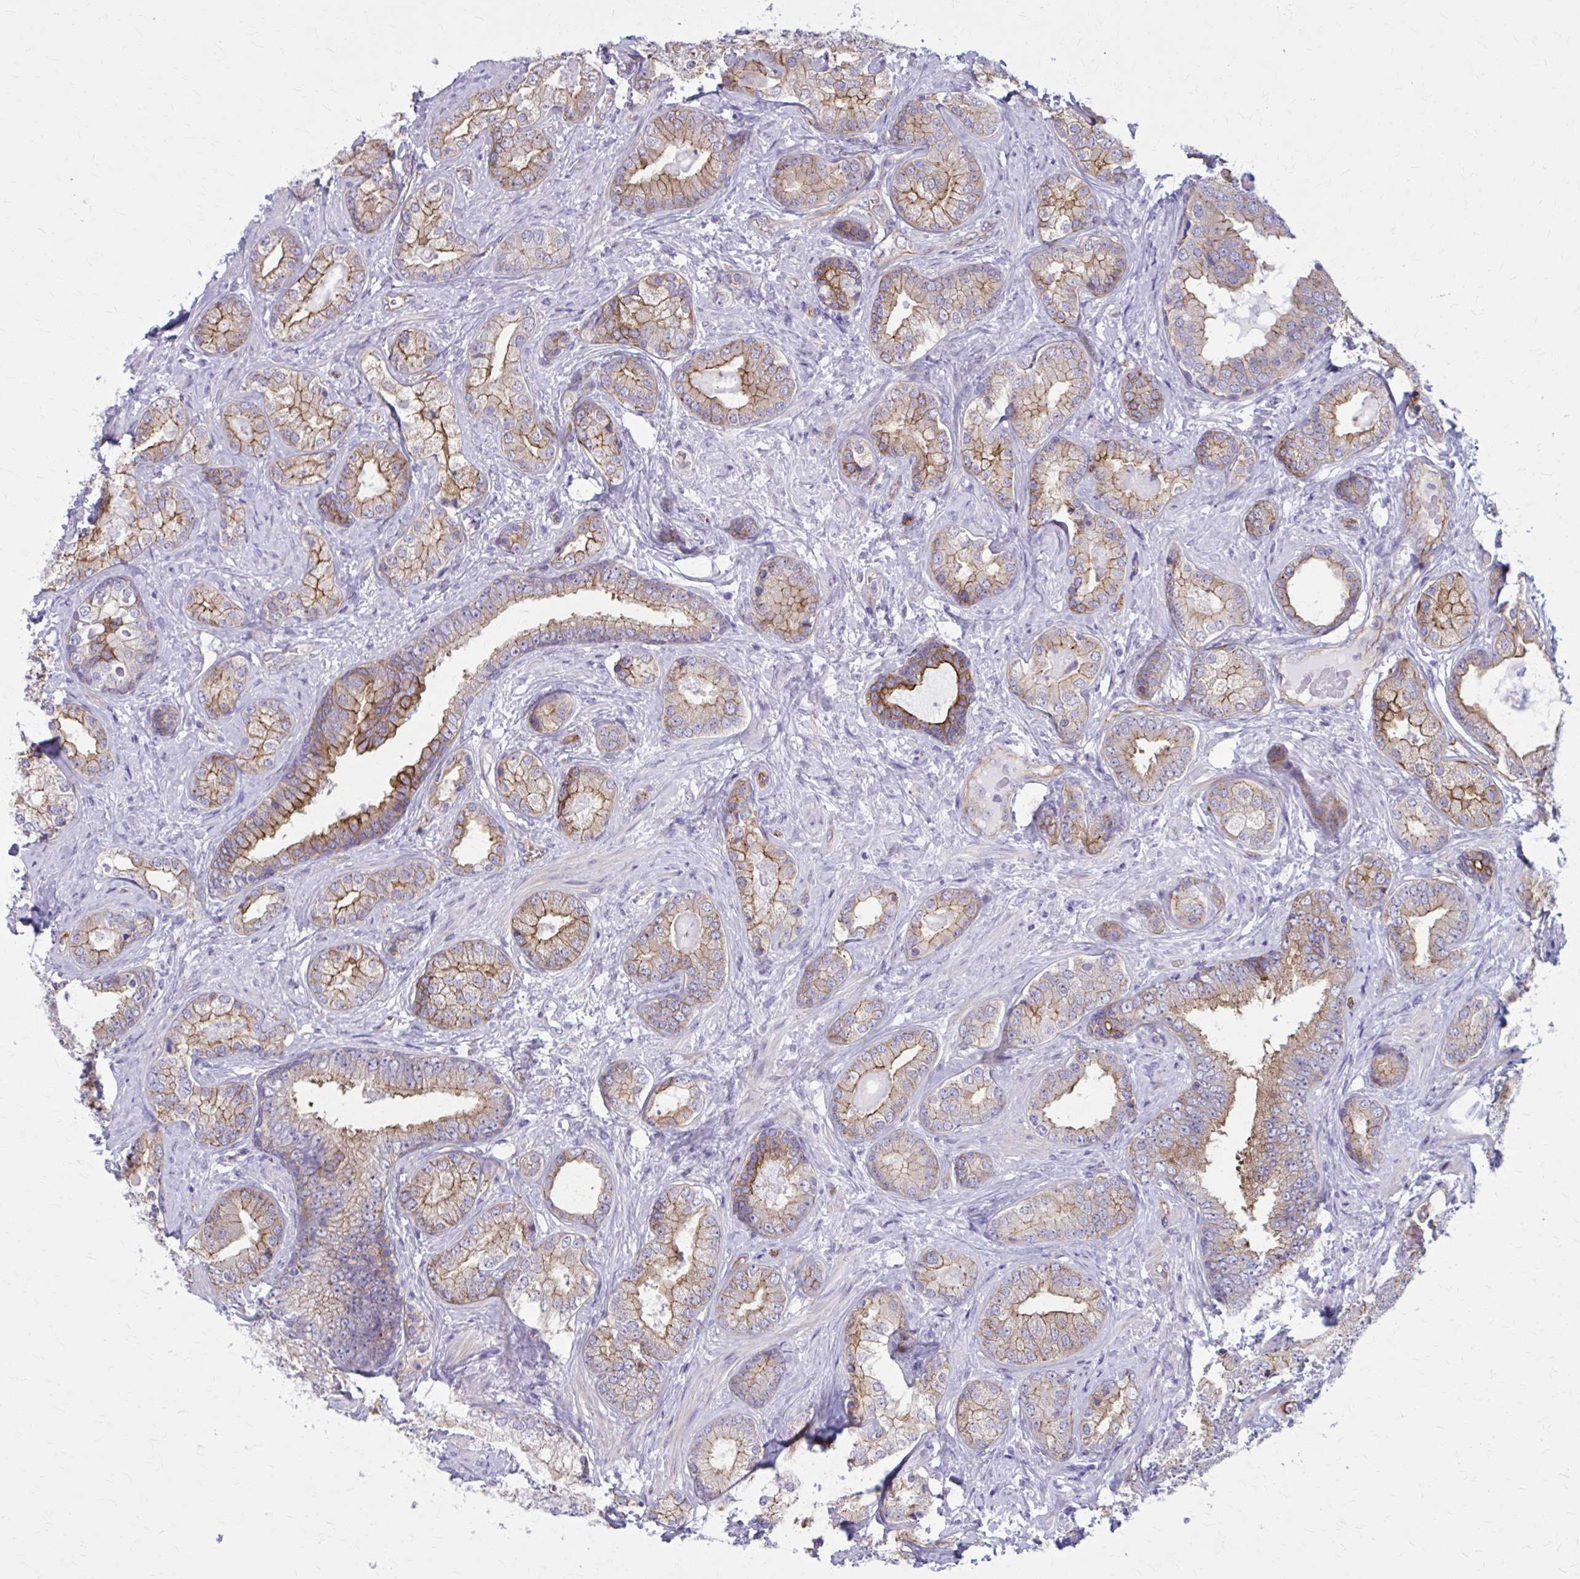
{"staining": {"intensity": "moderate", "quantity": "25%-75%", "location": "cytoplasmic/membranous"}, "tissue": "prostate cancer", "cell_type": "Tumor cells", "image_type": "cancer", "snomed": [{"axis": "morphology", "description": "Adenocarcinoma, High grade"}, {"axis": "topography", "description": "Prostate"}], "caption": "Prostate high-grade adenocarcinoma stained with DAB immunohistochemistry reveals medium levels of moderate cytoplasmic/membranous staining in about 25%-75% of tumor cells.", "gene": "ZDHHC7", "patient": {"sex": "male", "age": 62}}